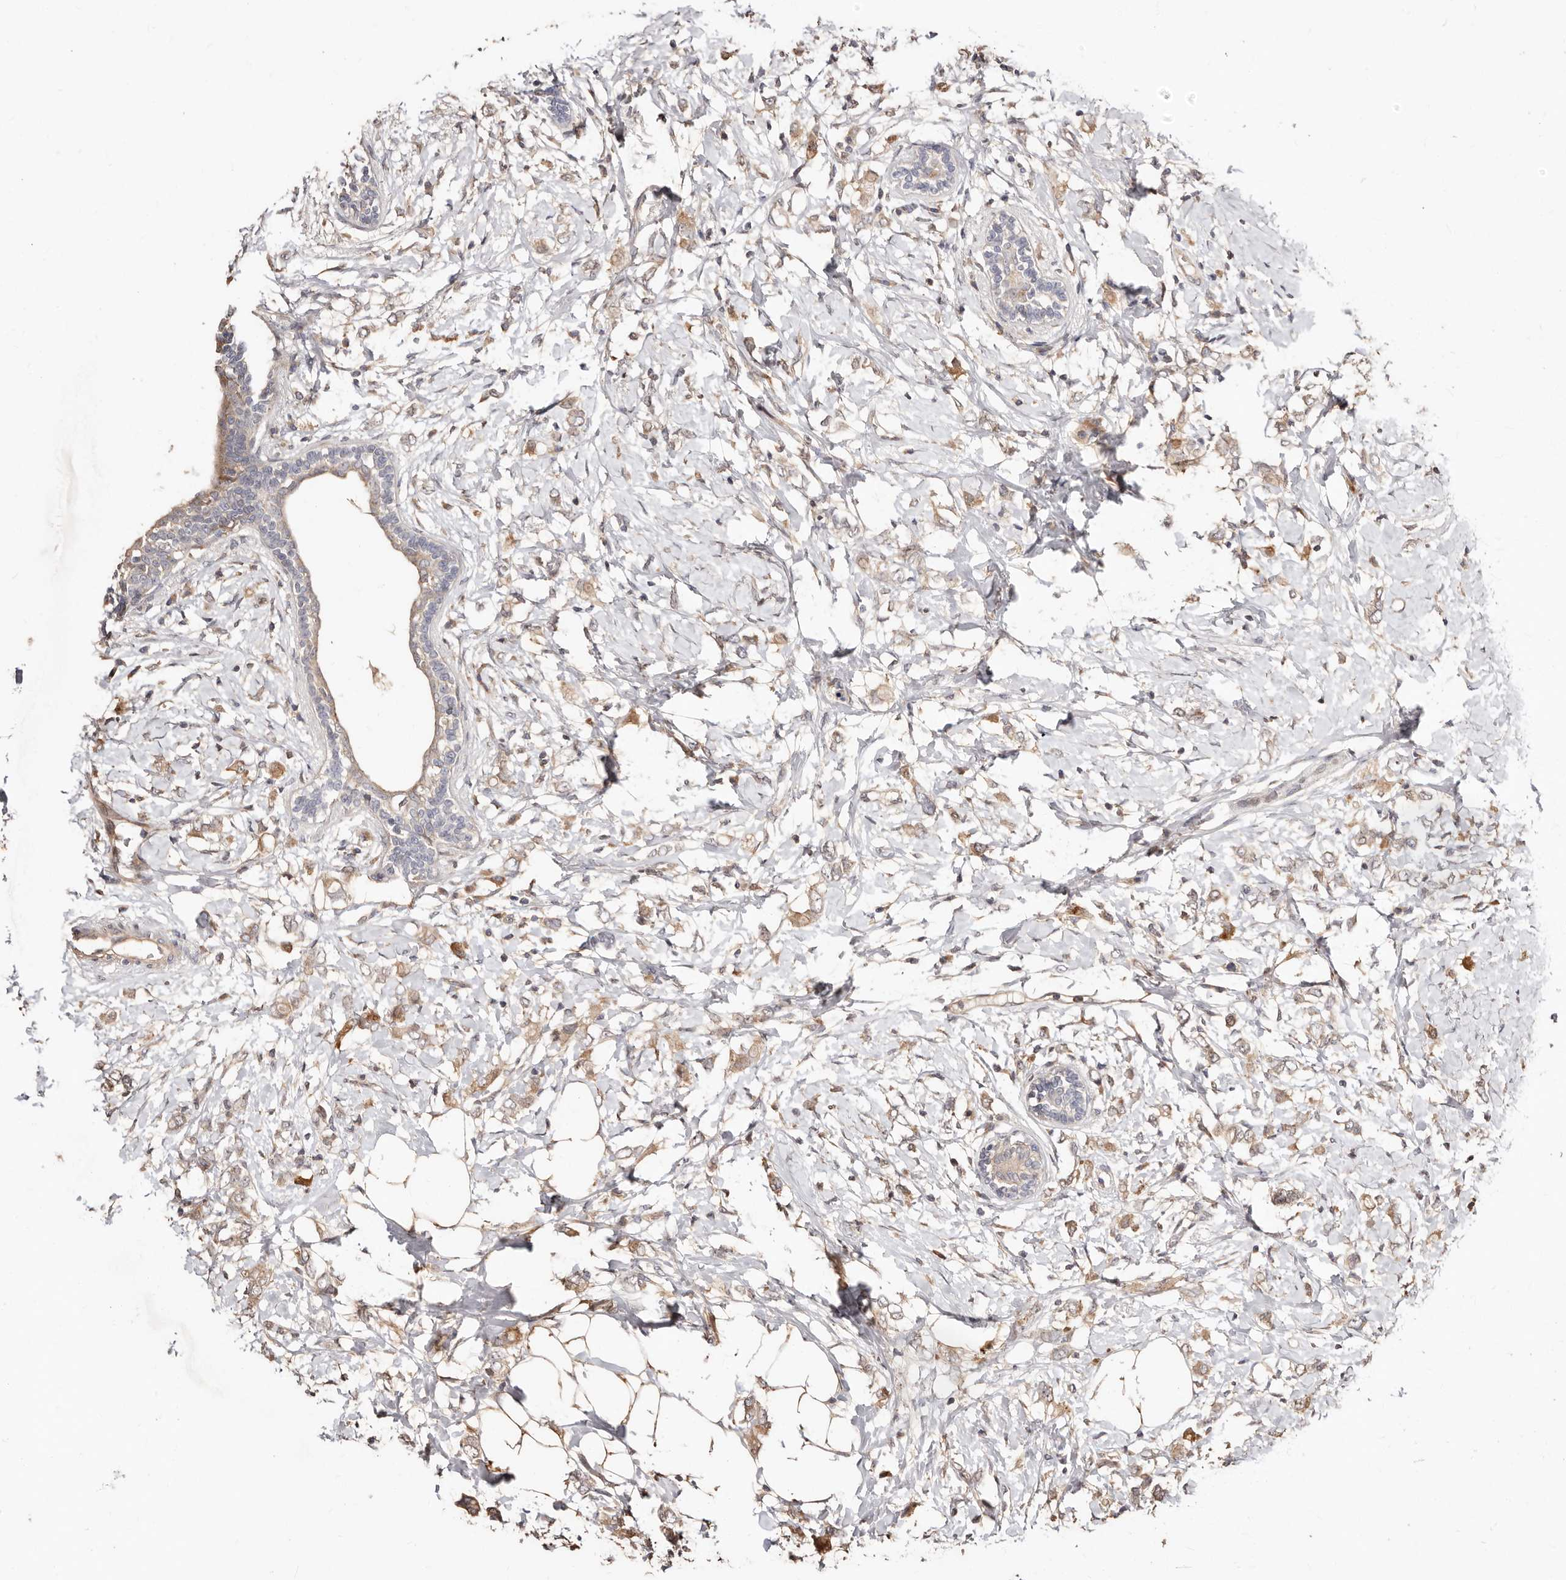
{"staining": {"intensity": "weak", "quantity": ">75%", "location": "cytoplasmic/membranous"}, "tissue": "breast cancer", "cell_type": "Tumor cells", "image_type": "cancer", "snomed": [{"axis": "morphology", "description": "Normal tissue, NOS"}, {"axis": "morphology", "description": "Lobular carcinoma"}, {"axis": "topography", "description": "Breast"}], "caption": "Immunohistochemistry (IHC) of breast cancer (lobular carcinoma) demonstrates low levels of weak cytoplasmic/membranous positivity in about >75% of tumor cells. Immunohistochemistry (IHC) stains the protein of interest in brown and the nuclei are stained blue.", "gene": "APOL6", "patient": {"sex": "female", "age": 47}}